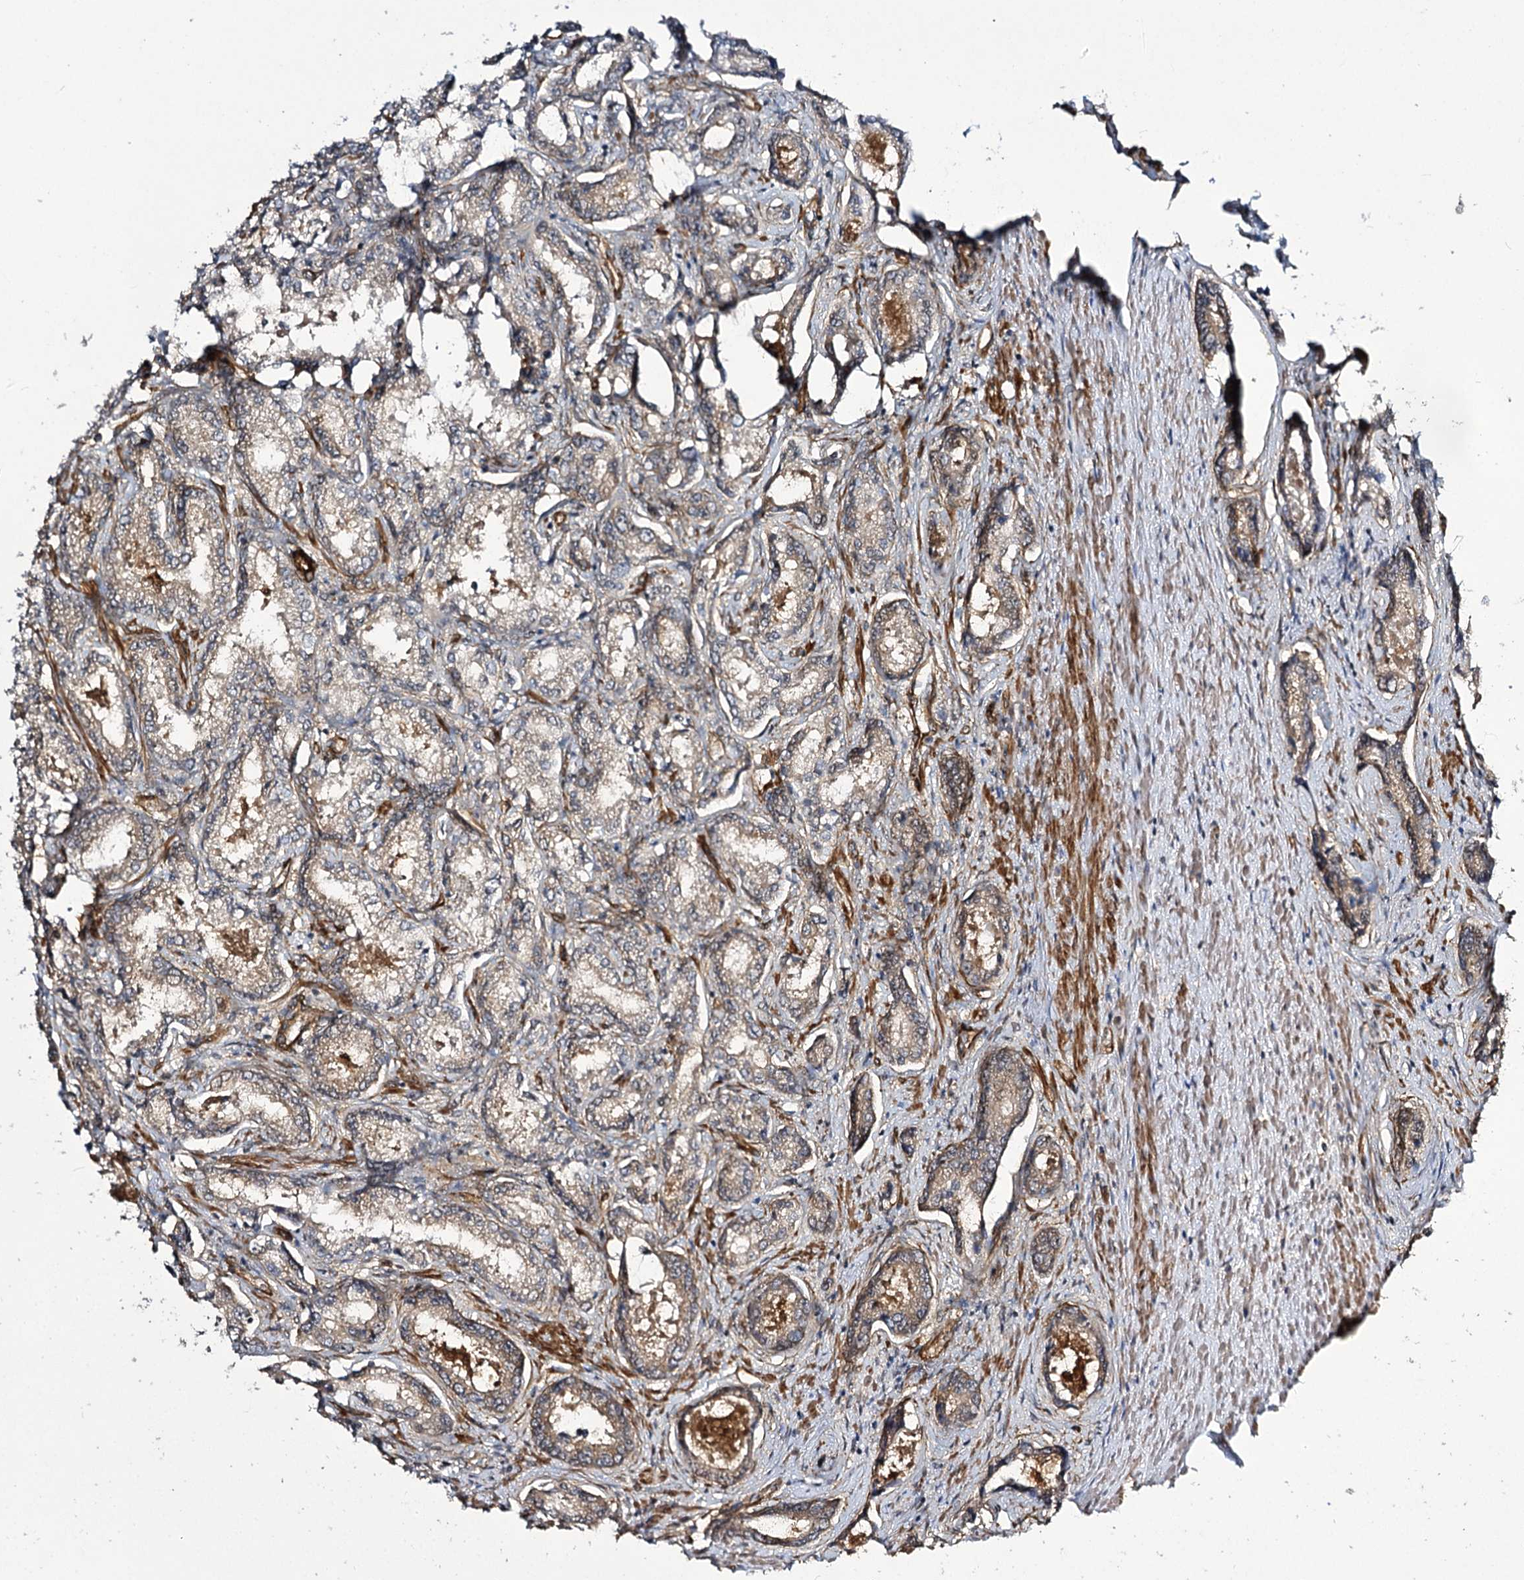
{"staining": {"intensity": "weak", "quantity": "25%-75%", "location": "cytoplasmic/membranous"}, "tissue": "prostate cancer", "cell_type": "Tumor cells", "image_type": "cancer", "snomed": [{"axis": "morphology", "description": "Adenocarcinoma, Low grade"}, {"axis": "topography", "description": "Prostate"}], "caption": "Brown immunohistochemical staining in human low-grade adenocarcinoma (prostate) reveals weak cytoplasmic/membranous positivity in approximately 25%-75% of tumor cells. The protein is stained brown, and the nuclei are stained in blue (DAB IHC with brightfield microscopy, high magnification).", "gene": "MYO1C", "patient": {"sex": "male", "age": 68}}